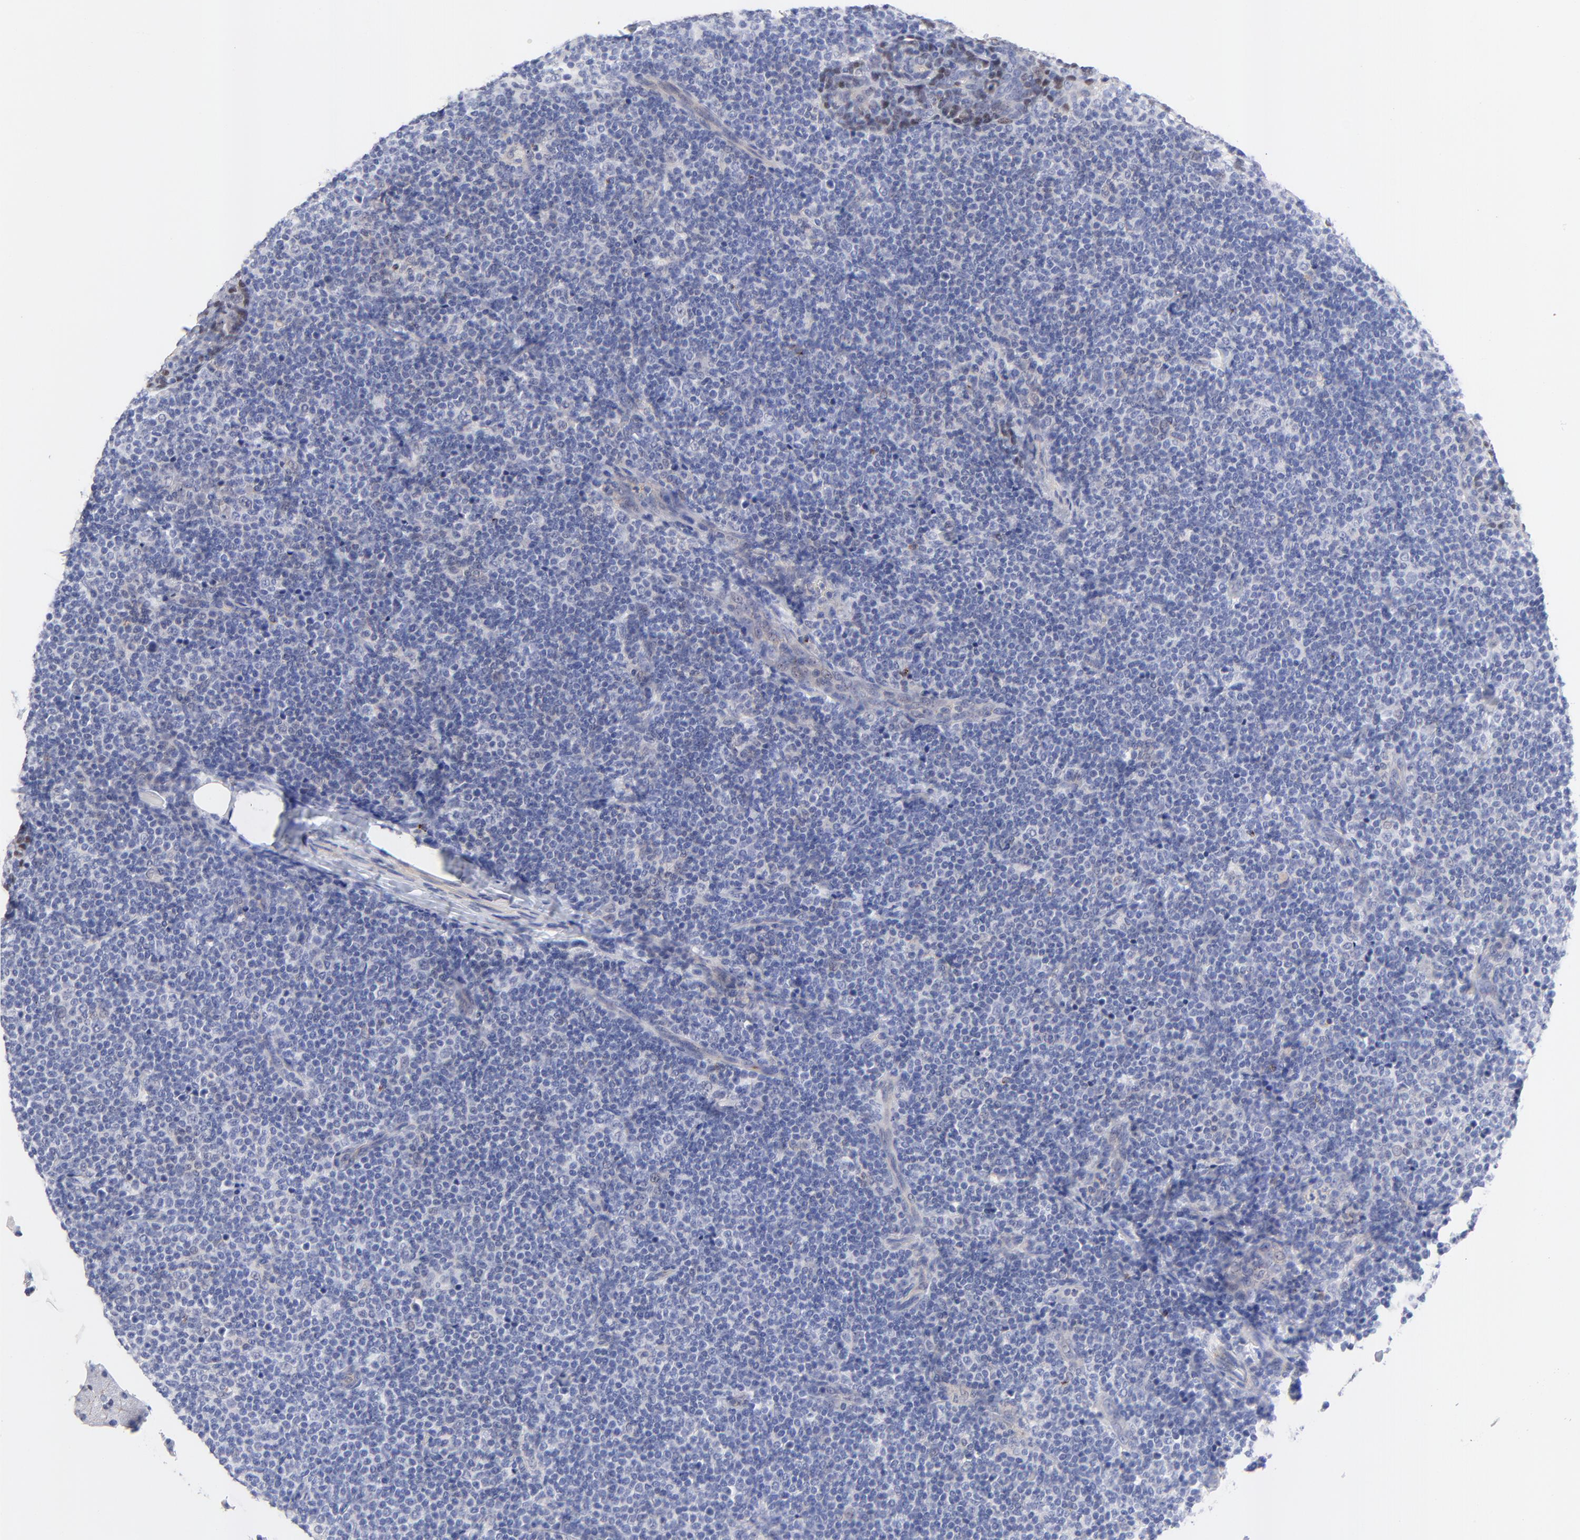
{"staining": {"intensity": "negative", "quantity": "none", "location": "none"}, "tissue": "lymph node", "cell_type": "Germinal center cells", "image_type": "normal", "snomed": [{"axis": "morphology", "description": "Normal tissue, NOS"}, {"axis": "morphology", "description": "Uncertain malignant potential"}, {"axis": "topography", "description": "Lymph node"}, {"axis": "topography", "description": "Salivary gland, NOS"}], "caption": "IHC photomicrograph of benign lymph node stained for a protein (brown), which shows no expression in germinal center cells.", "gene": "FAM117B", "patient": {"sex": "female", "age": 51}}